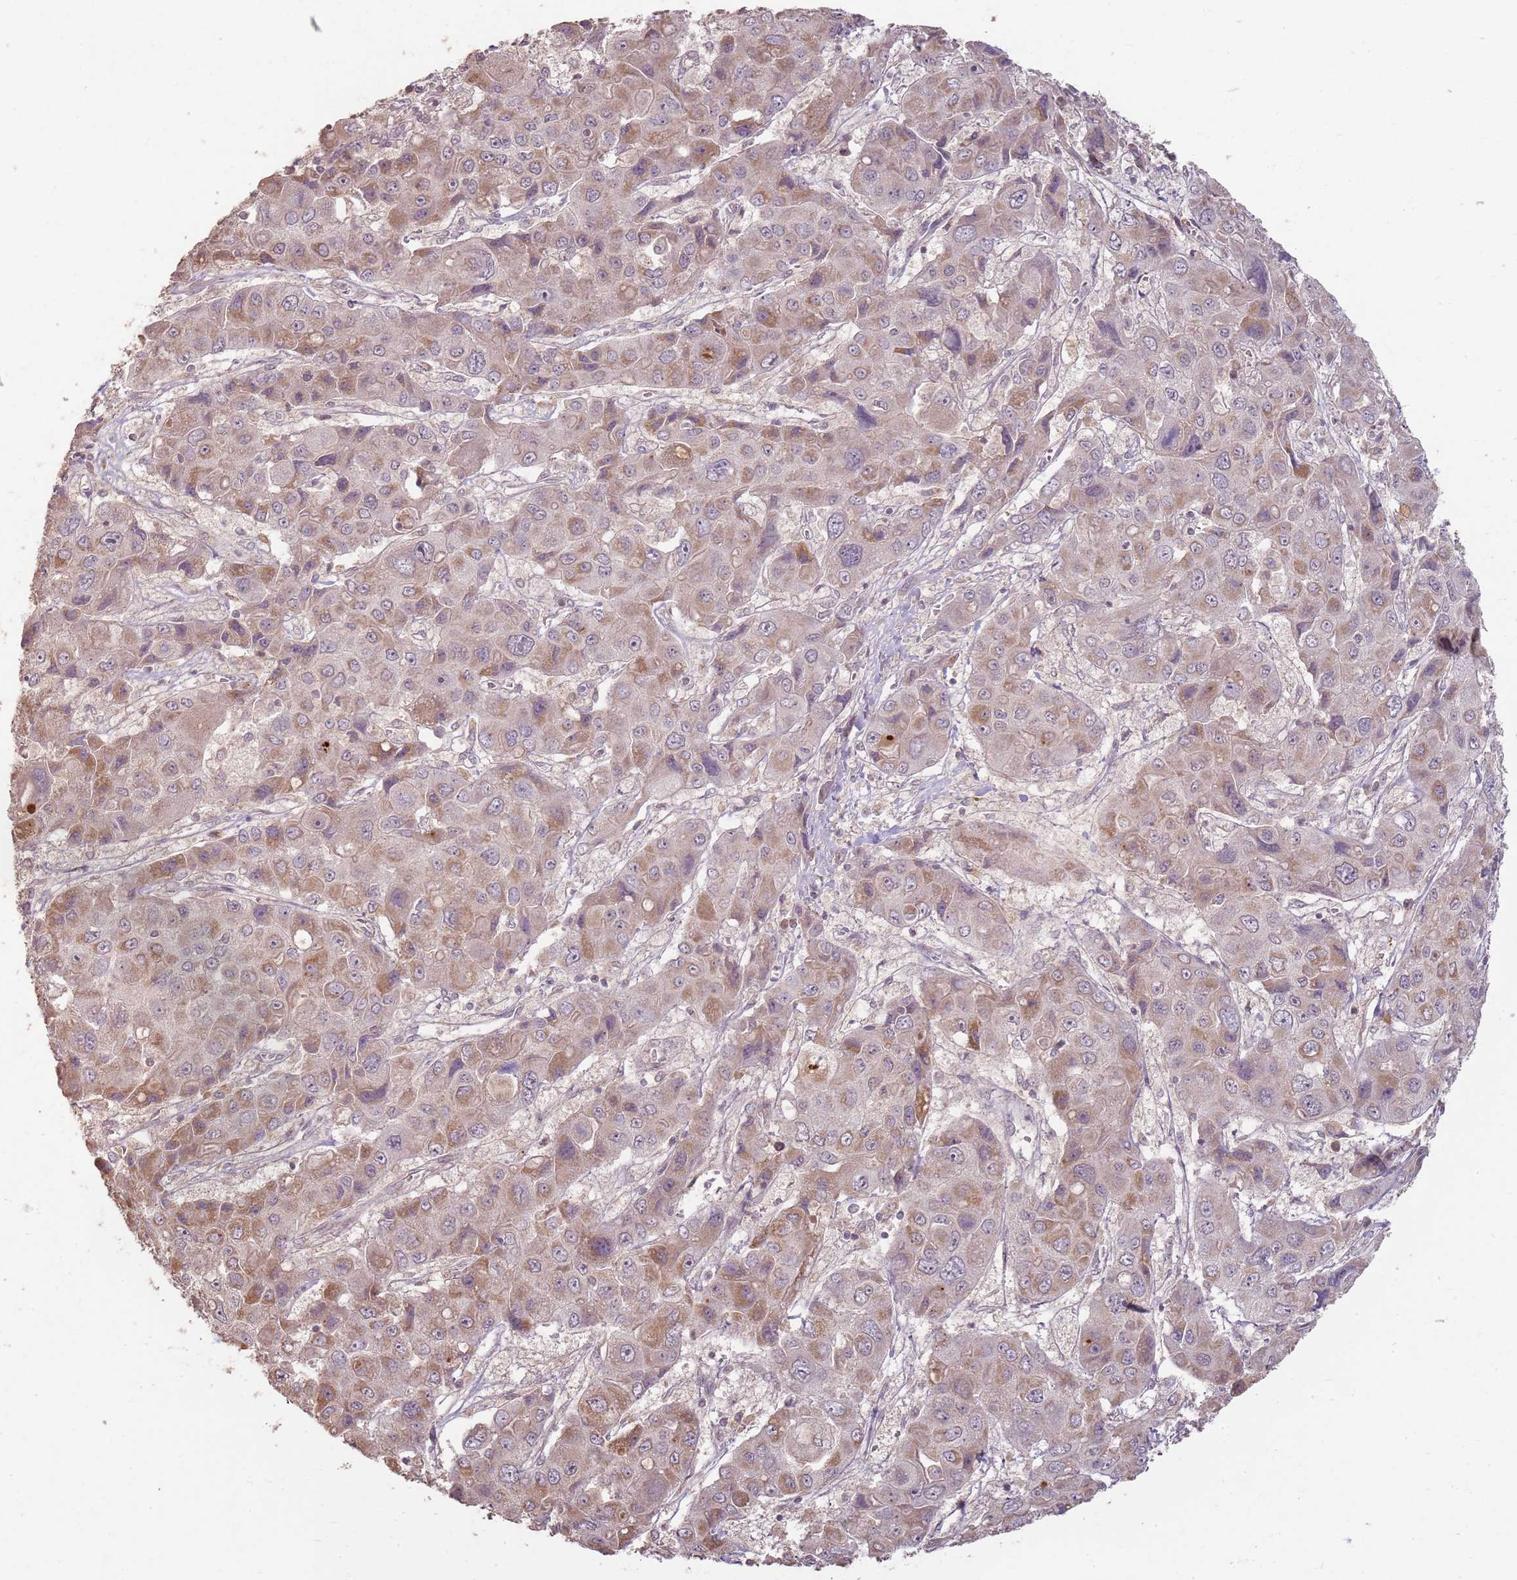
{"staining": {"intensity": "weak", "quantity": ">75%", "location": "cytoplasmic/membranous"}, "tissue": "liver cancer", "cell_type": "Tumor cells", "image_type": "cancer", "snomed": [{"axis": "morphology", "description": "Cholangiocarcinoma"}, {"axis": "topography", "description": "Liver"}], "caption": "Human liver cancer stained with a protein marker displays weak staining in tumor cells.", "gene": "CCDC168", "patient": {"sex": "male", "age": 67}}